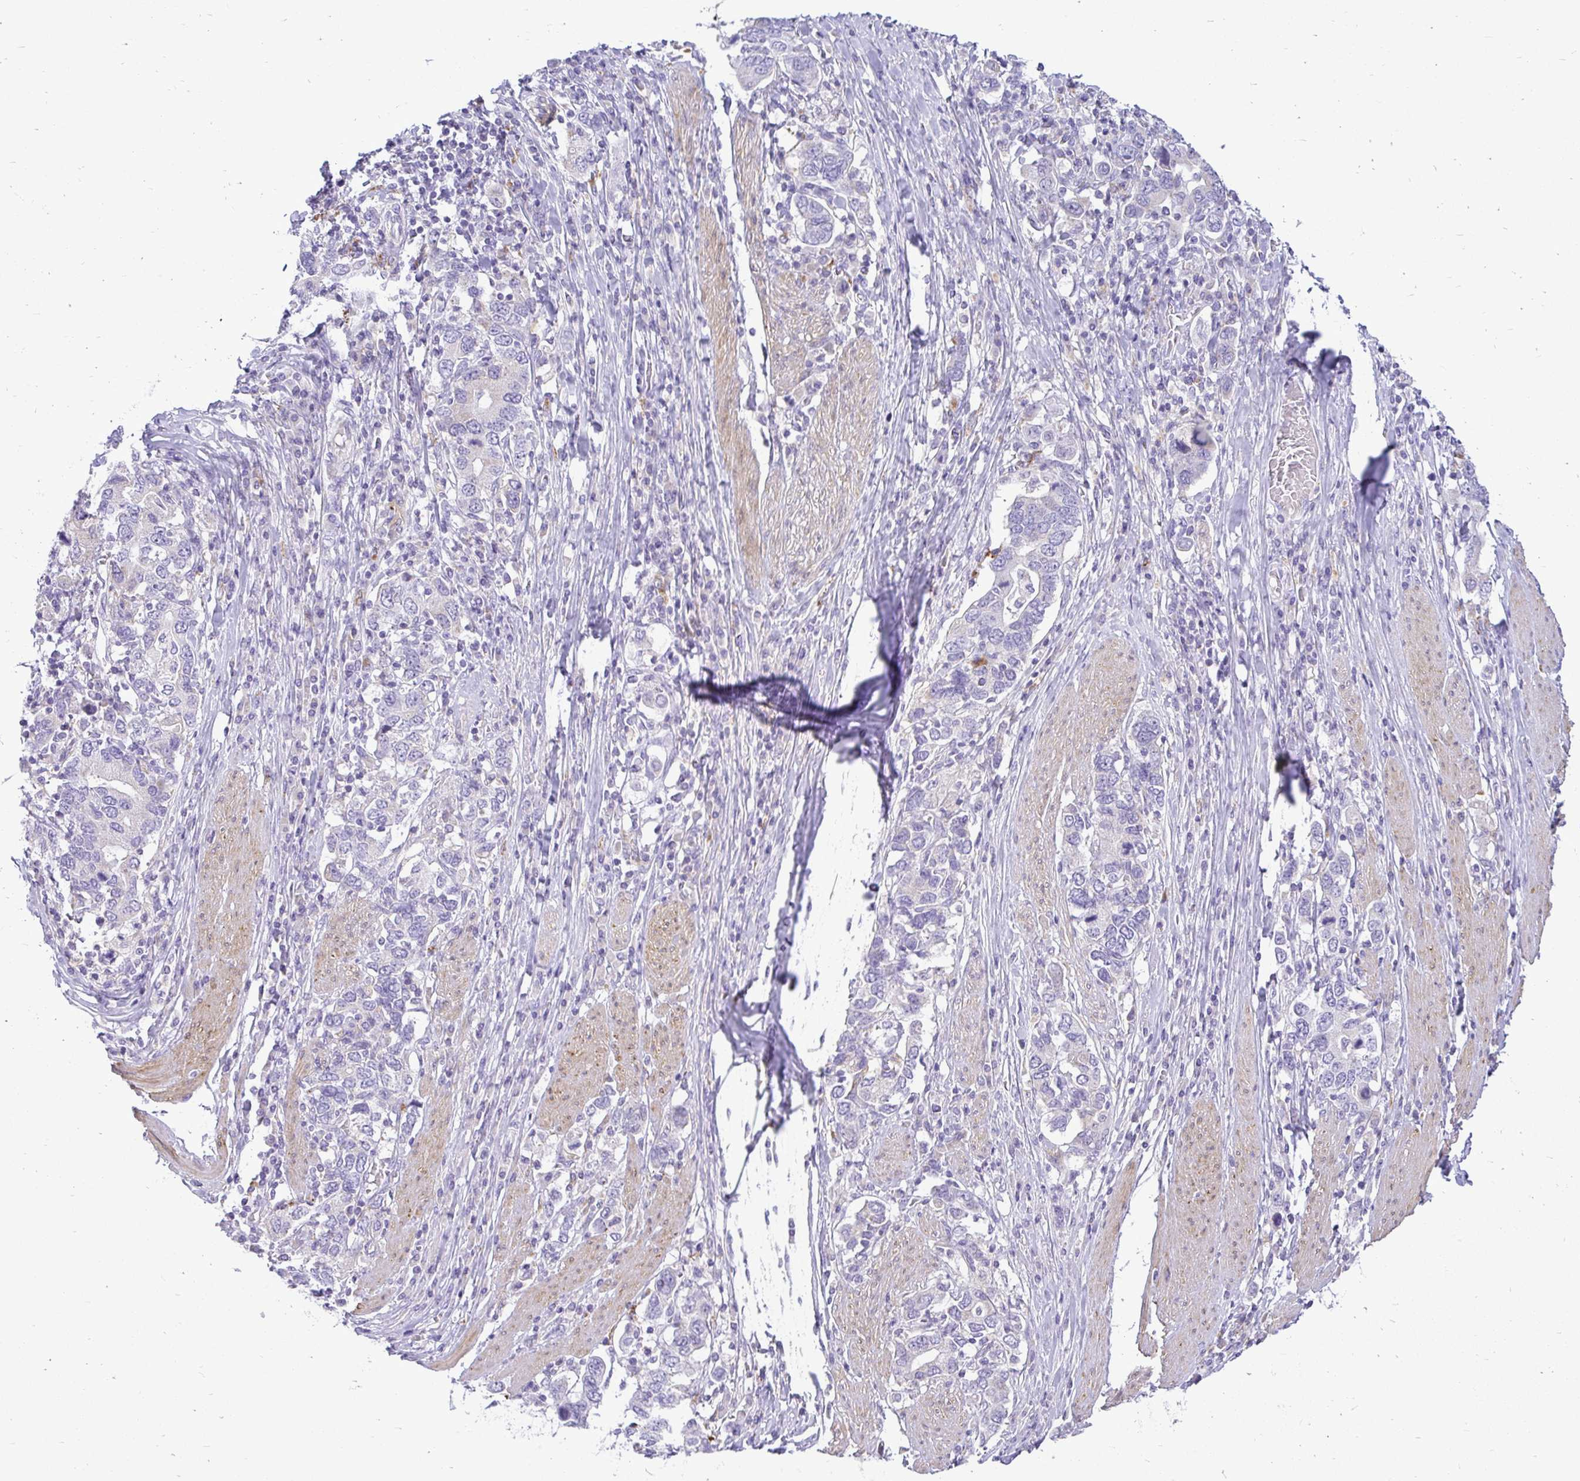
{"staining": {"intensity": "negative", "quantity": "none", "location": "none"}, "tissue": "stomach cancer", "cell_type": "Tumor cells", "image_type": "cancer", "snomed": [{"axis": "morphology", "description": "Adenocarcinoma, NOS"}, {"axis": "topography", "description": "Stomach, upper"}, {"axis": "topography", "description": "Stomach"}], "caption": "This is an IHC histopathology image of adenocarcinoma (stomach). There is no expression in tumor cells.", "gene": "PKN3", "patient": {"sex": "male", "age": 62}}